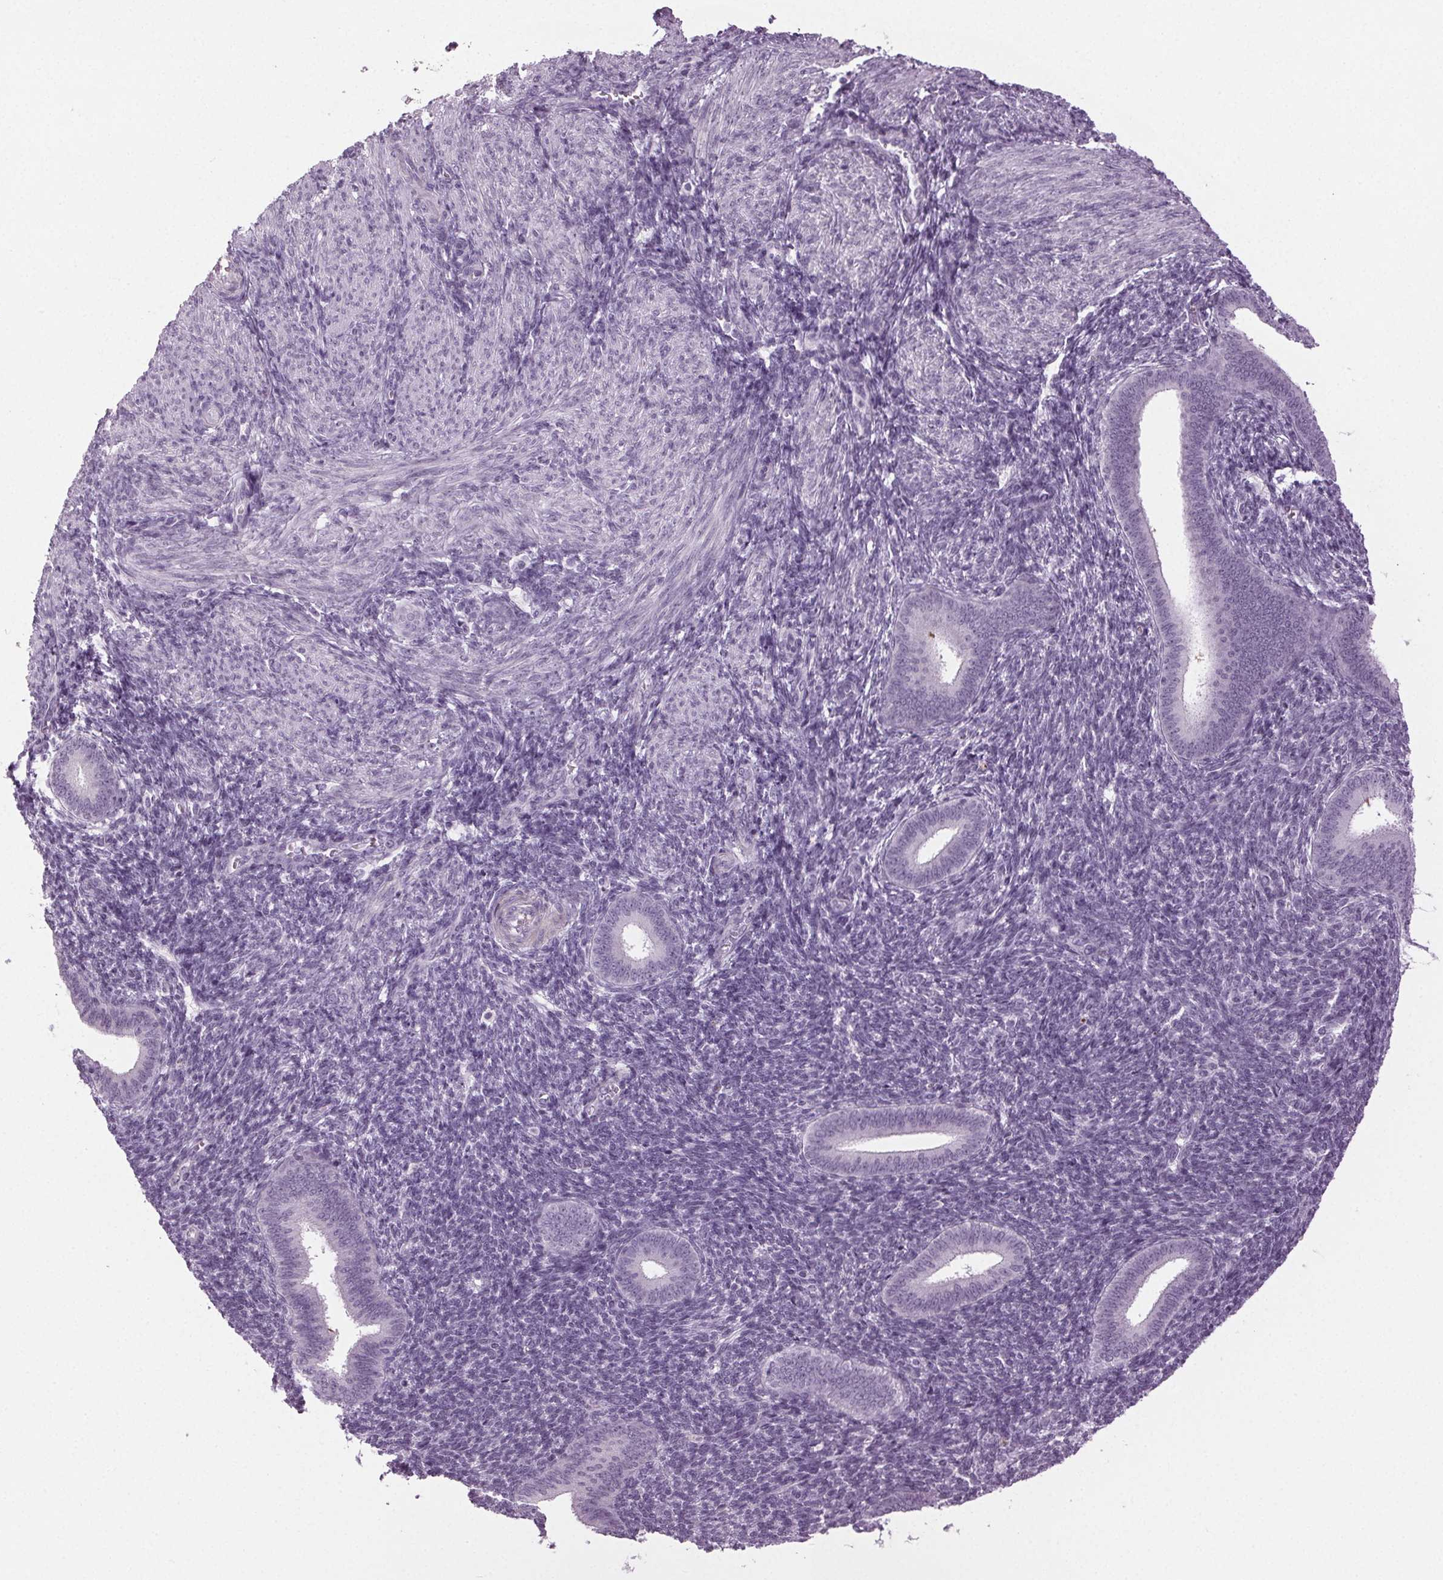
{"staining": {"intensity": "negative", "quantity": "none", "location": "none"}, "tissue": "endometrium", "cell_type": "Cells in endometrial stroma", "image_type": "normal", "snomed": [{"axis": "morphology", "description": "Normal tissue, NOS"}, {"axis": "topography", "description": "Endometrium"}], "caption": "This histopathology image is of benign endometrium stained with immunohistochemistry to label a protein in brown with the nuclei are counter-stained blue. There is no positivity in cells in endometrial stroma. The staining was performed using DAB to visualize the protein expression in brown, while the nuclei were stained in blue with hematoxylin (Magnification: 20x).", "gene": "DNAH12", "patient": {"sex": "female", "age": 25}}